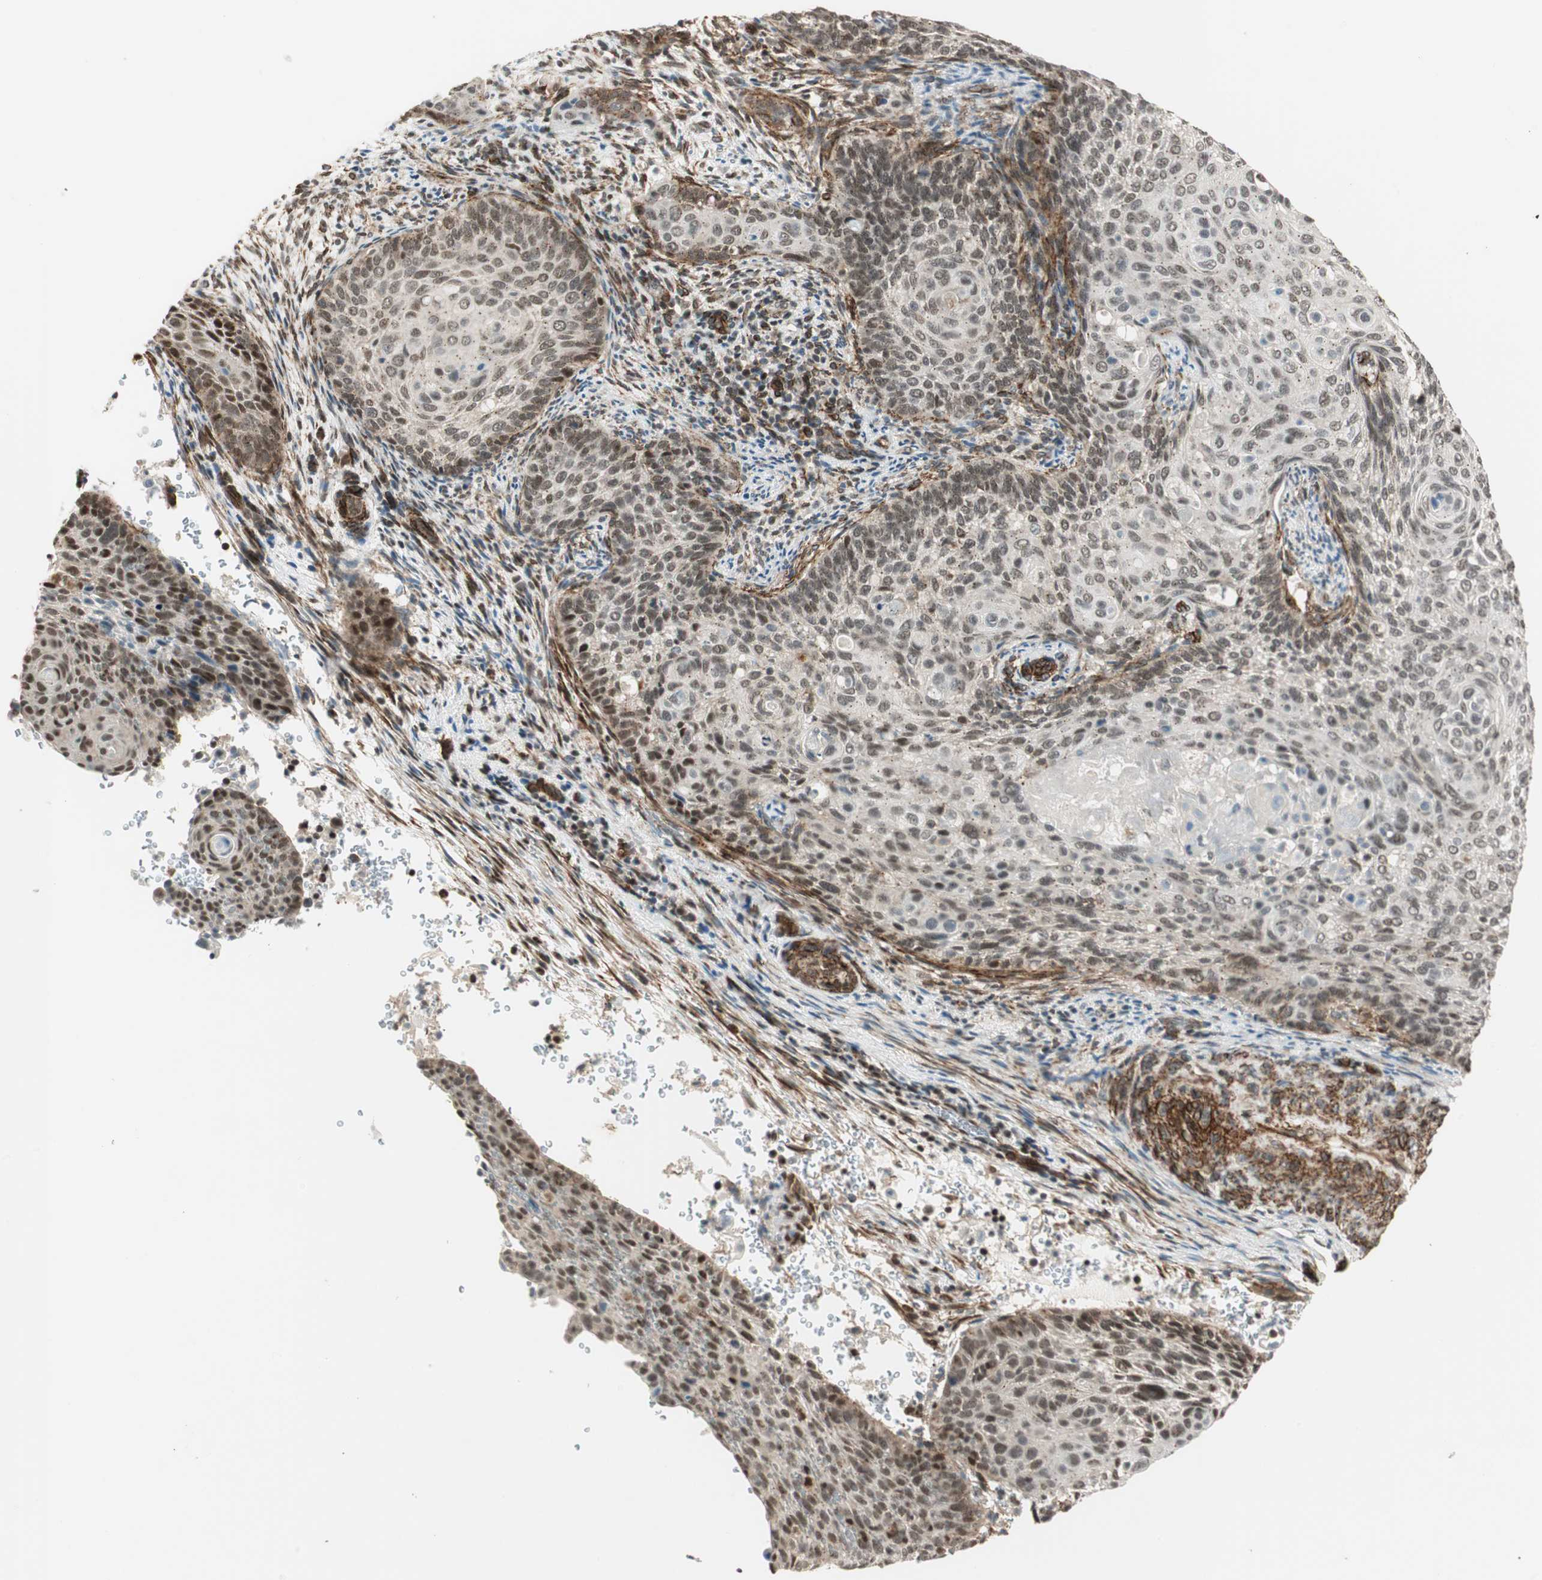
{"staining": {"intensity": "moderate", "quantity": ">75%", "location": "nuclear"}, "tissue": "cervical cancer", "cell_type": "Tumor cells", "image_type": "cancer", "snomed": [{"axis": "morphology", "description": "Squamous cell carcinoma, NOS"}, {"axis": "topography", "description": "Cervix"}], "caption": "Squamous cell carcinoma (cervical) was stained to show a protein in brown. There is medium levels of moderate nuclear positivity in about >75% of tumor cells.", "gene": "CDK19", "patient": {"sex": "female", "age": 33}}